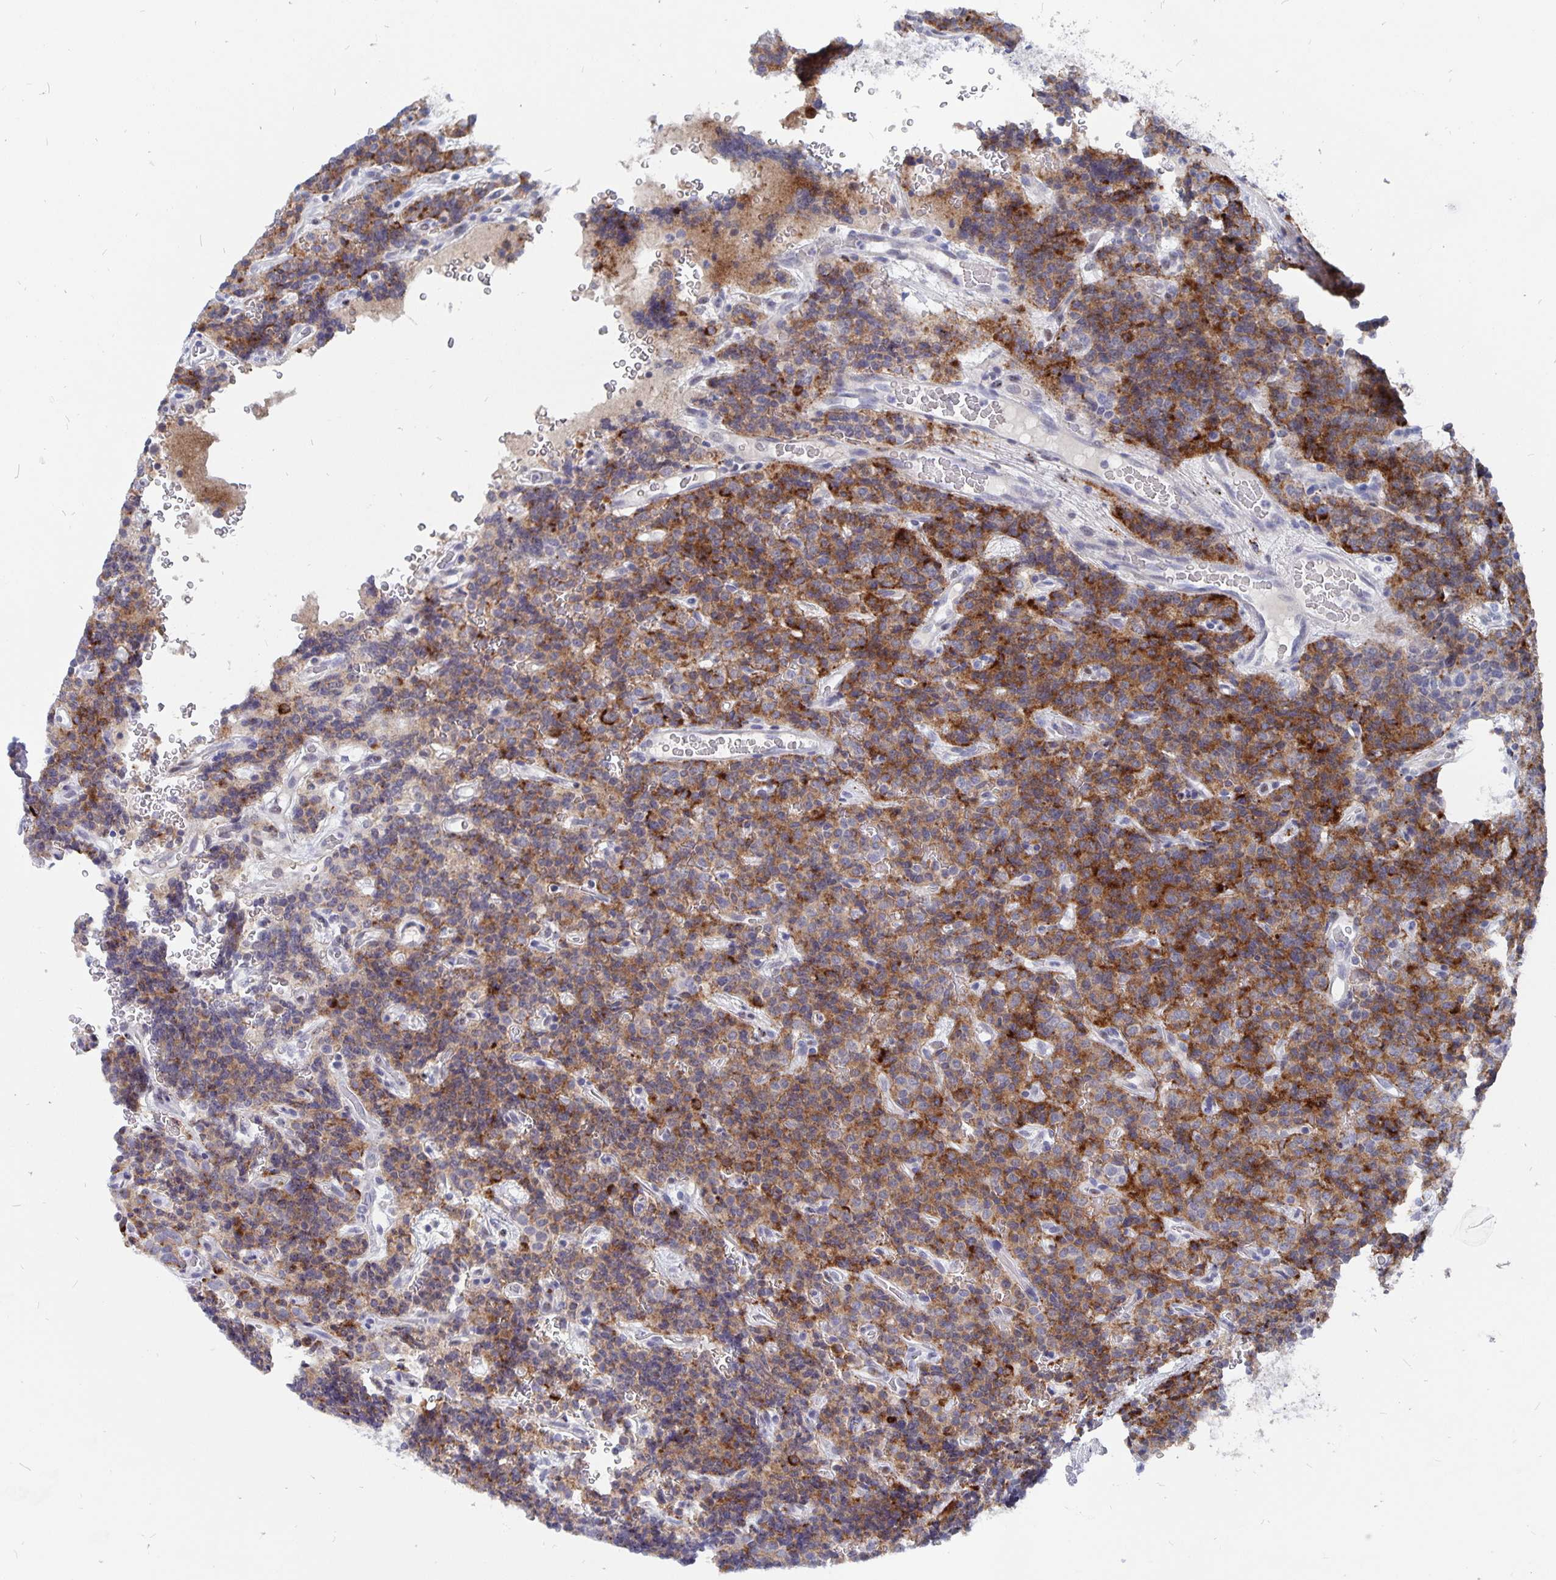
{"staining": {"intensity": "moderate", "quantity": ">75%", "location": "cytoplasmic/membranous"}, "tissue": "carcinoid", "cell_type": "Tumor cells", "image_type": "cancer", "snomed": [{"axis": "morphology", "description": "Carcinoid, malignant, NOS"}, {"axis": "topography", "description": "Pancreas"}], "caption": "This photomicrograph reveals immunohistochemistry (IHC) staining of carcinoid (malignant), with medium moderate cytoplasmic/membranous positivity in approximately >75% of tumor cells.", "gene": "SMOC1", "patient": {"sex": "male", "age": 36}}